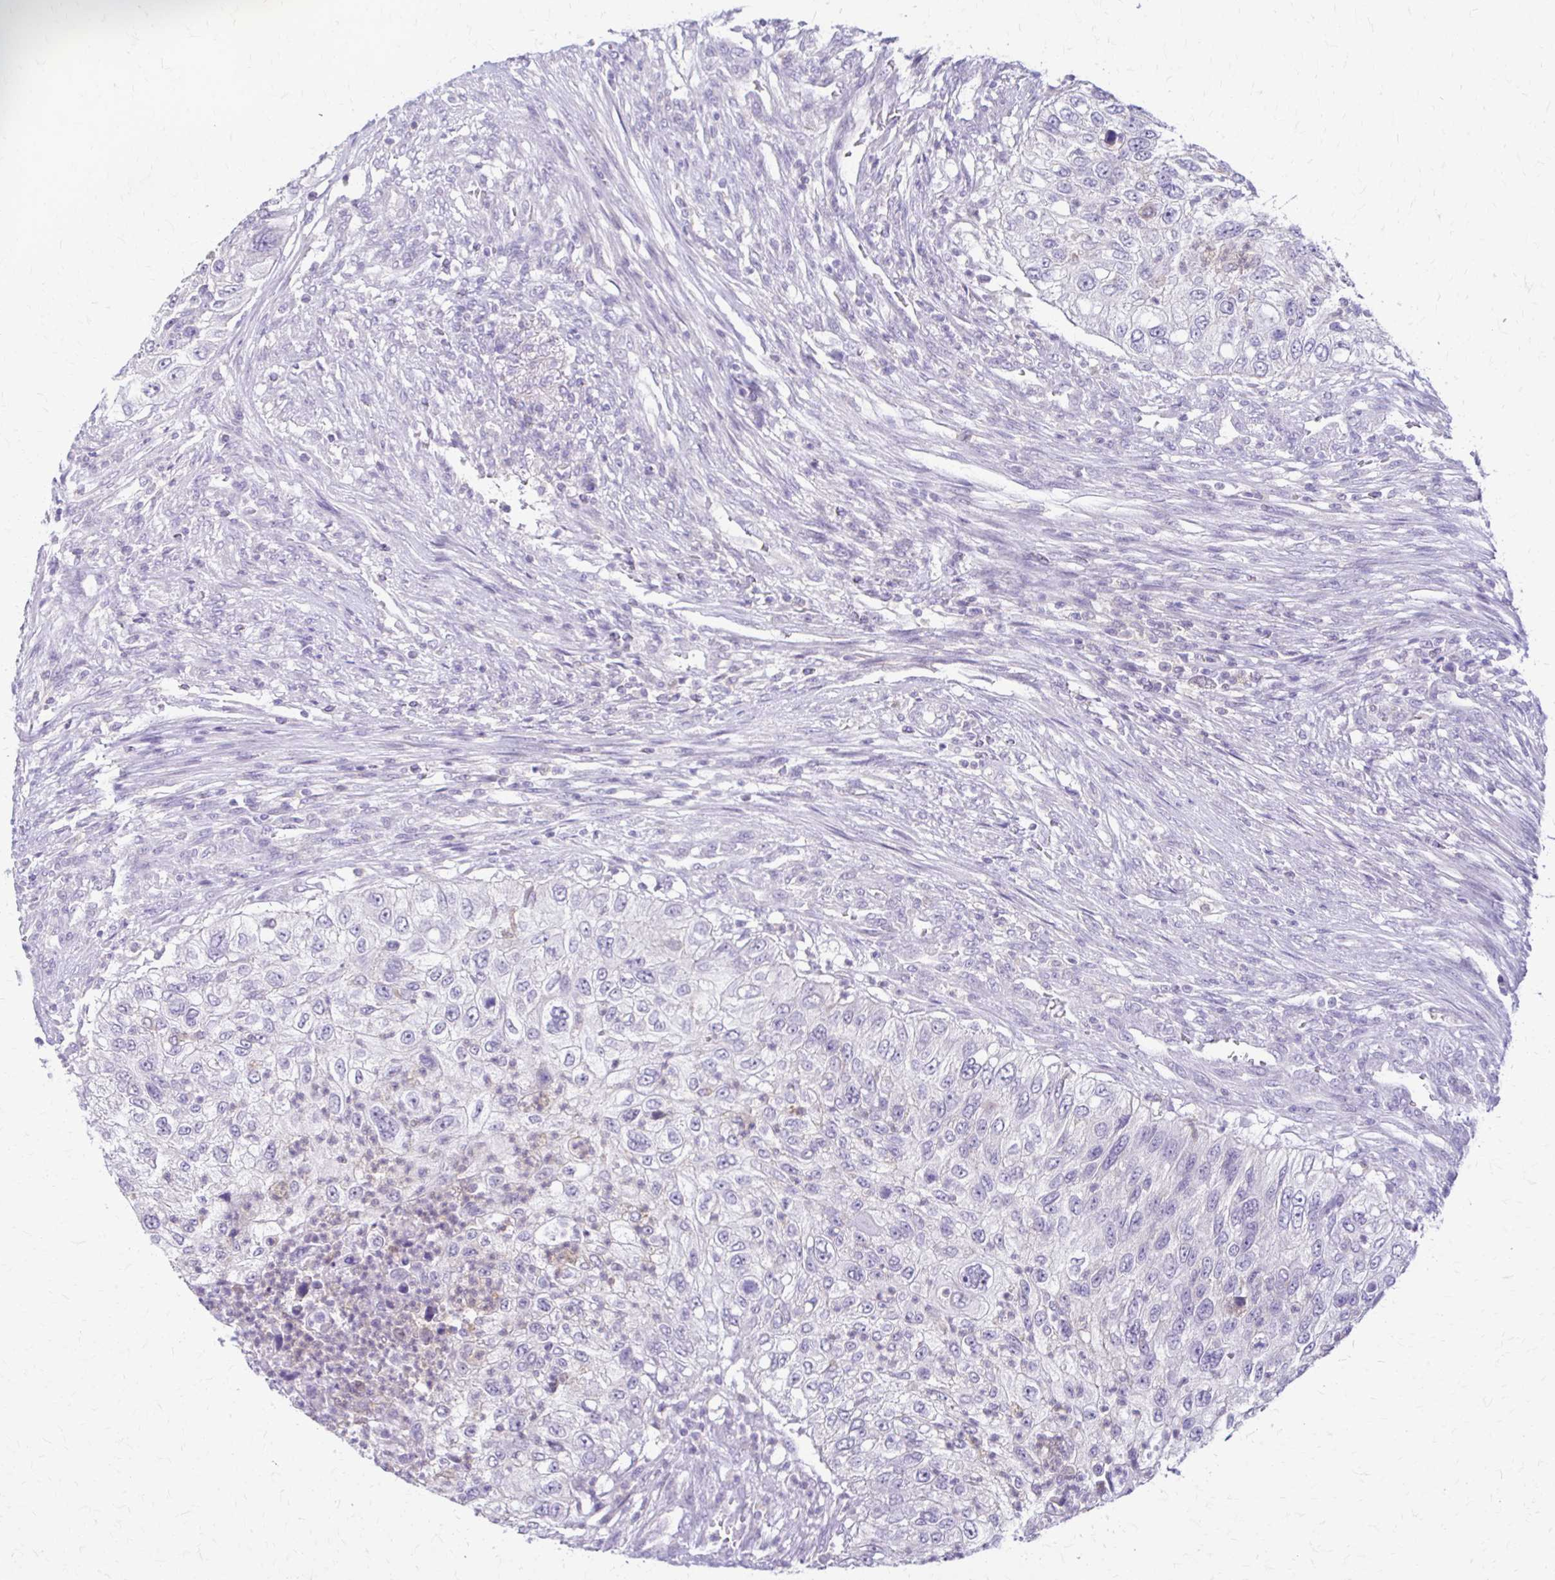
{"staining": {"intensity": "negative", "quantity": "none", "location": "none"}, "tissue": "urothelial cancer", "cell_type": "Tumor cells", "image_type": "cancer", "snomed": [{"axis": "morphology", "description": "Urothelial carcinoma, High grade"}, {"axis": "topography", "description": "Urinary bladder"}], "caption": "This is an IHC photomicrograph of human urothelial cancer. There is no positivity in tumor cells.", "gene": "PIK3AP1", "patient": {"sex": "female", "age": 60}}